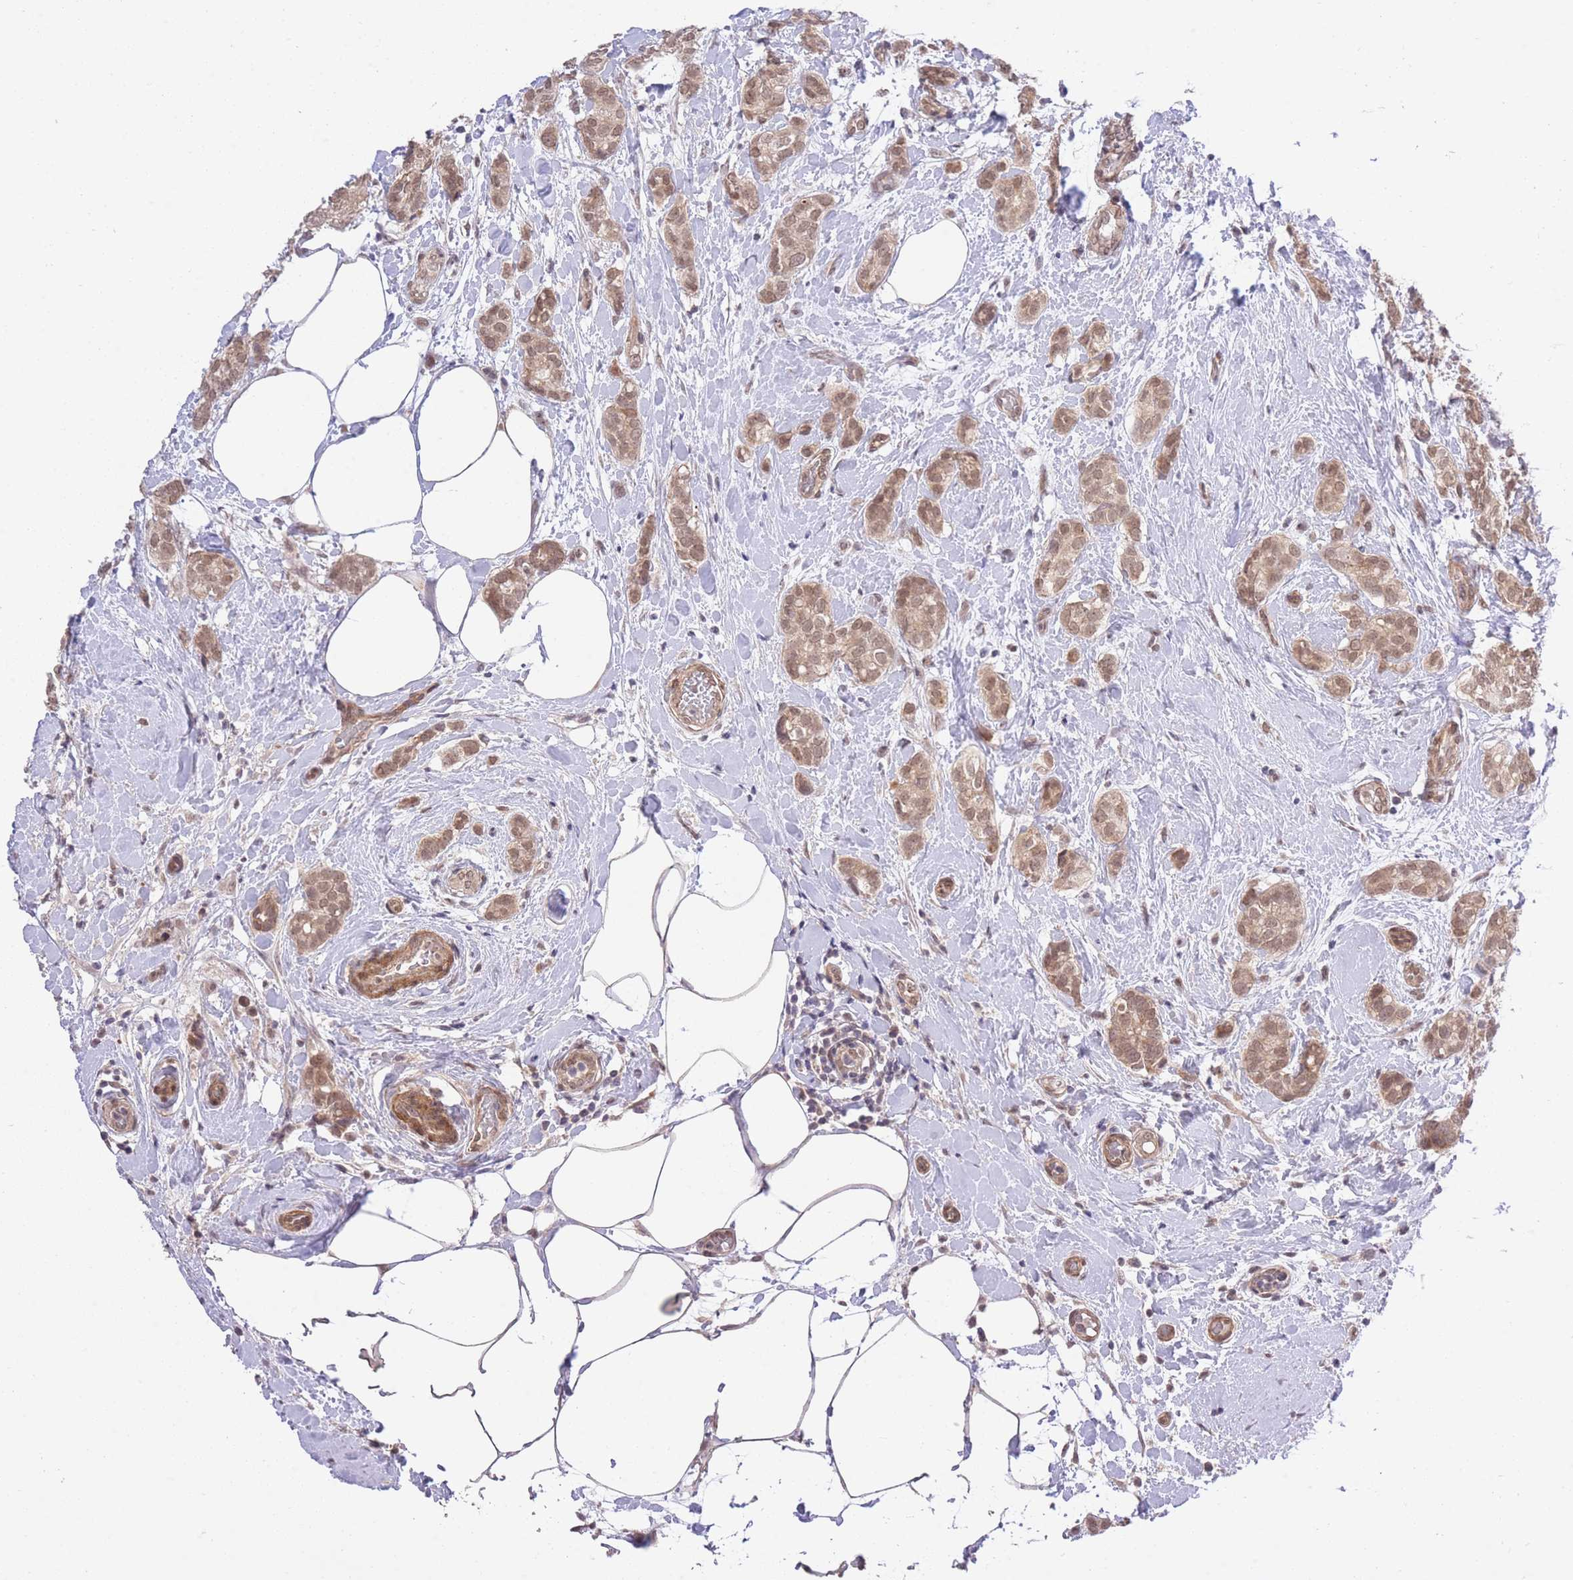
{"staining": {"intensity": "moderate", "quantity": ">75%", "location": "cytoplasmic/membranous,nuclear"}, "tissue": "breast cancer", "cell_type": "Tumor cells", "image_type": "cancer", "snomed": [{"axis": "morphology", "description": "Duct carcinoma"}, {"axis": "topography", "description": "Breast"}], "caption": "IHC of breast cancer shows medium levels of moderate cytoplasmic/membranous and nuclear staining in about >75% of tumor cells.", "gene": "ELOA2", "patient": {"sex": "female", "age": 73}}